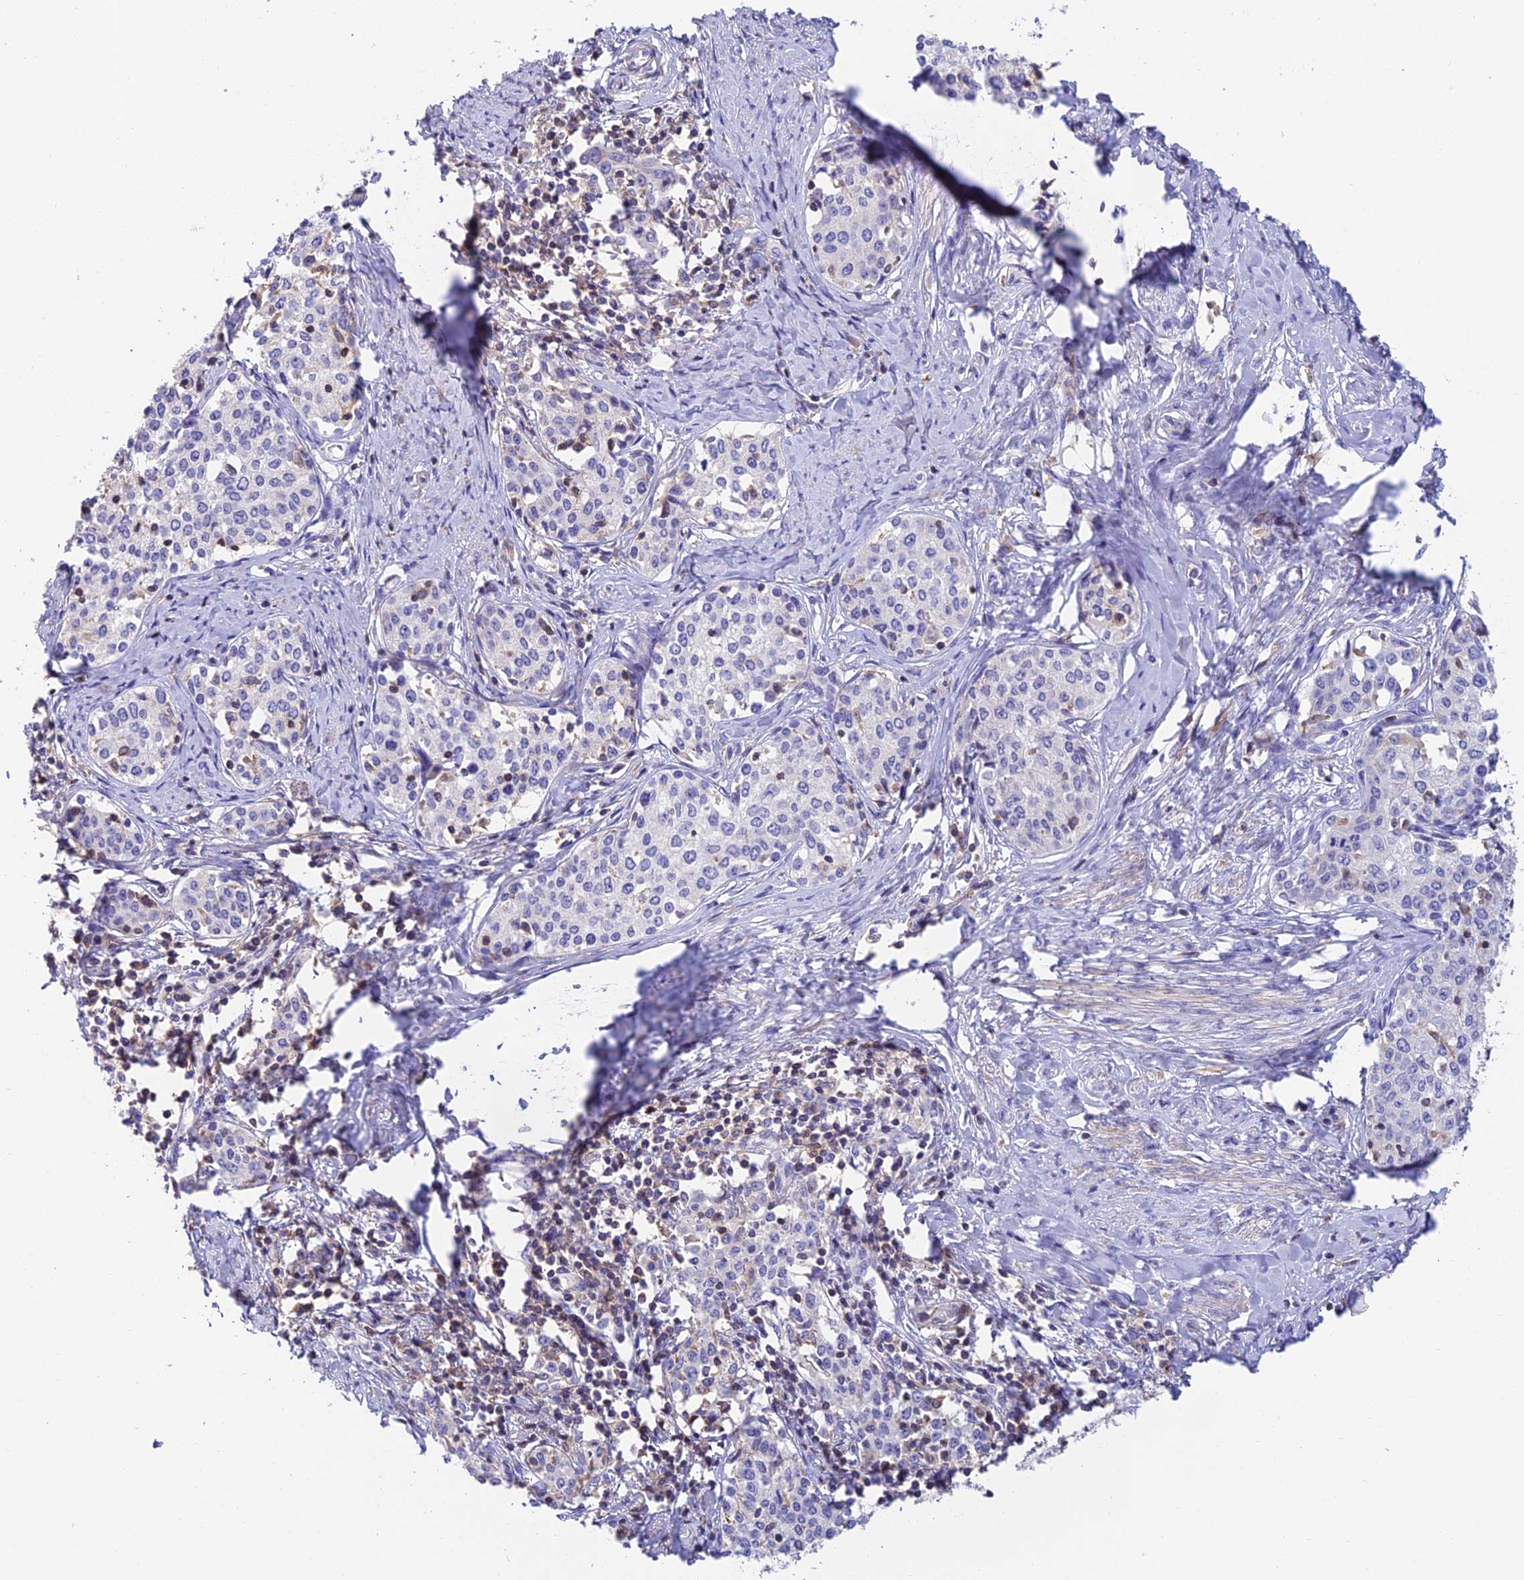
{"staining": {"intensity": "negative", "quantity": "none", "location": "none"}, "tissue": "cervical cancer", "cell_type": "Tumor cells", "image_type": "cancer", "snomed": [{"axis": "morphology", "description": "Squamous cell carcinoma, NOS"}, {"axis": "morphology", "description": "Adenocarcinoma, NOS"}, {"axis": "topography", "description": "Cervix"}], "caption": "IHC image of neoplastic tissue: human cervical adenocarcinoma stained with DAB exhibits no significant protein positivity in tumor cells.", "gene": "LPXN", "patient": {"sex": "female", "age": 52}}